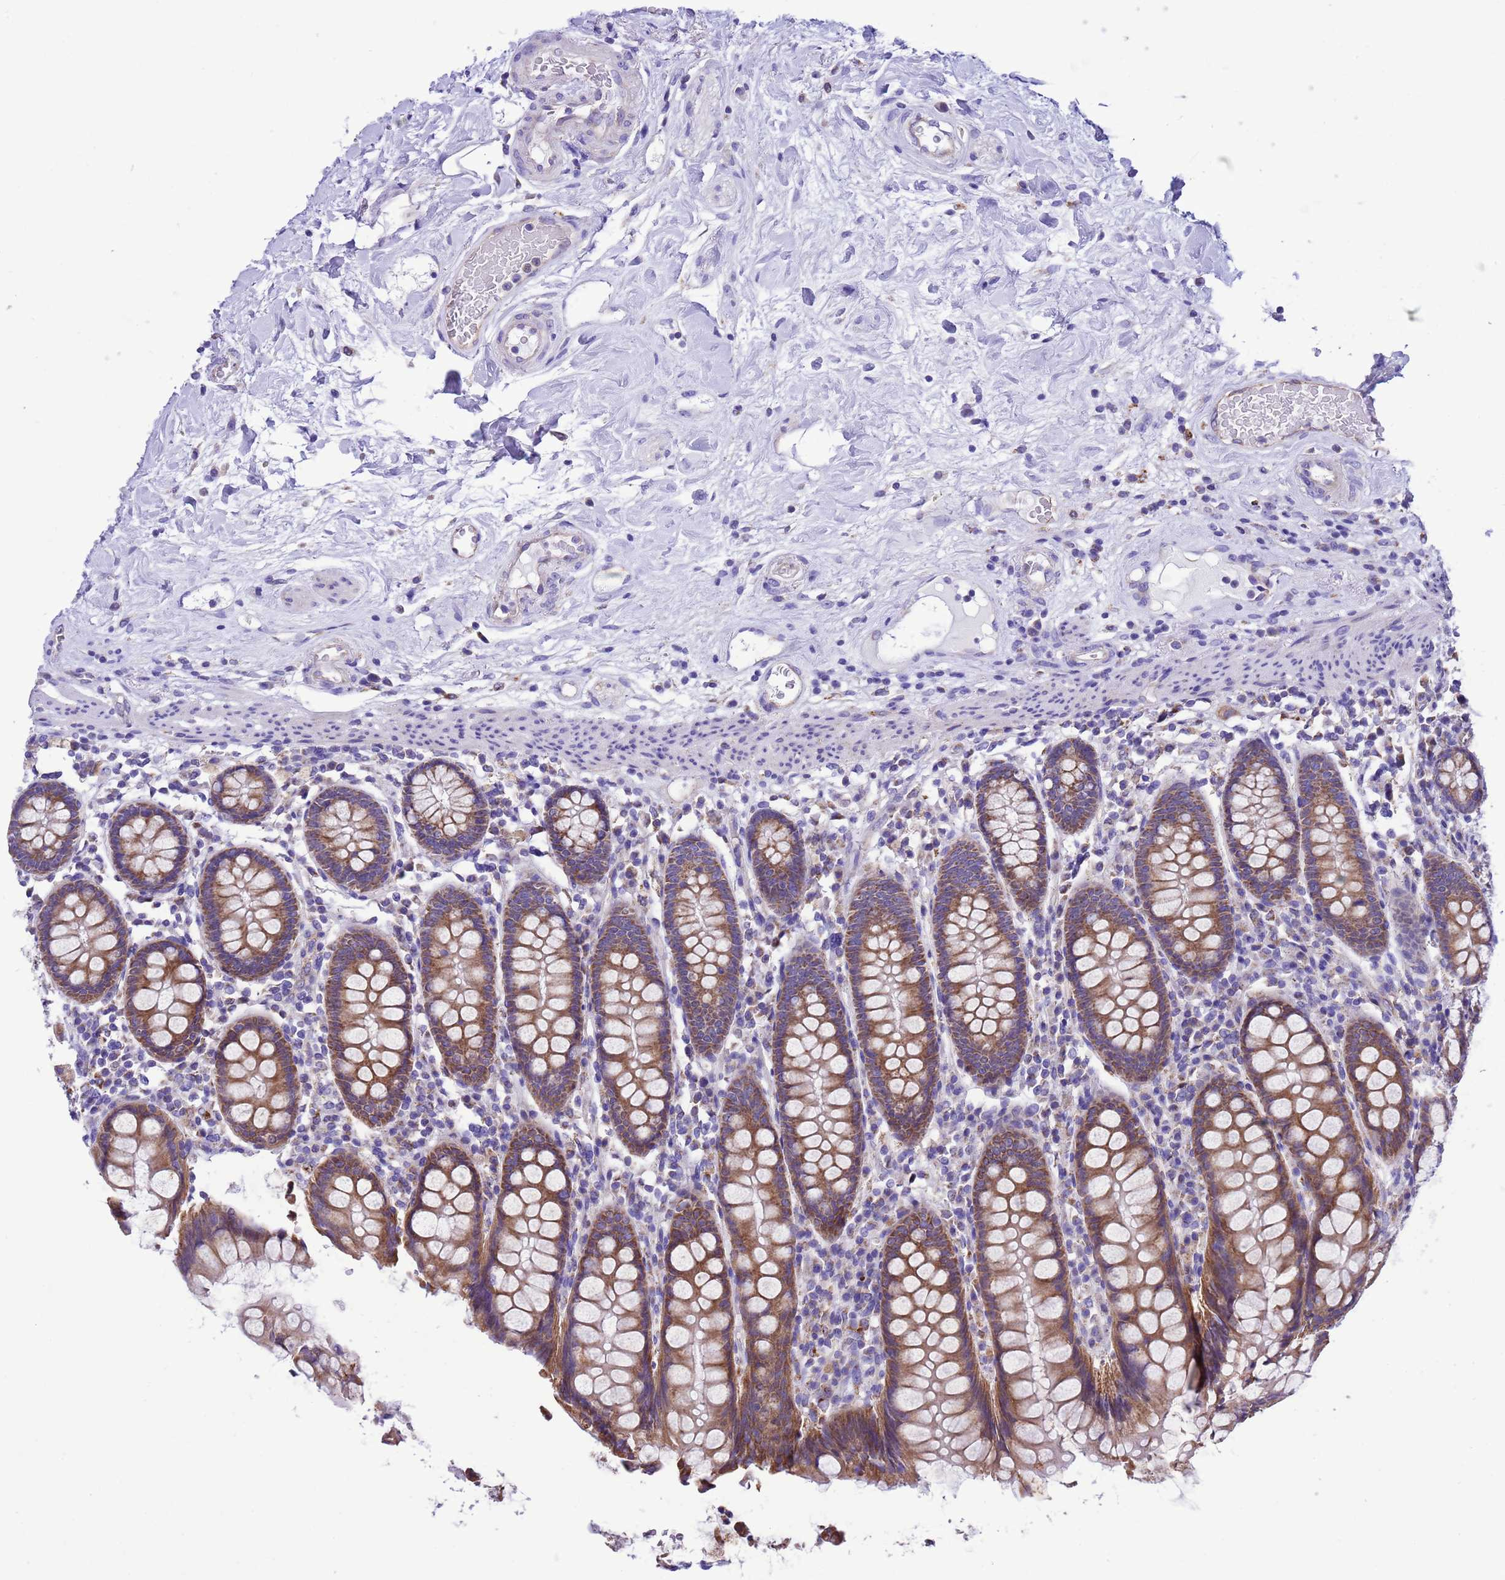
{"staining": {"intensity": "negative", "quantity": "none", "location": "none"}, "tissue": "colon", "cell_type": "Endothelial cells", "image_type": "normal", "snomed": [{"axis": "morphology", "description": "Normal tissue, NOS"}, {"axis": "topography", "description": "Colon"}], "caption": "Immunohistochemistry image of normal colon: colon stained with DAB exhibits no significant protein expression in endothelial cells. (IHC, brightfield microscopy, high magnification).", "gene": "CCDC191", "patient": {"sex": "female", "age": 79}}